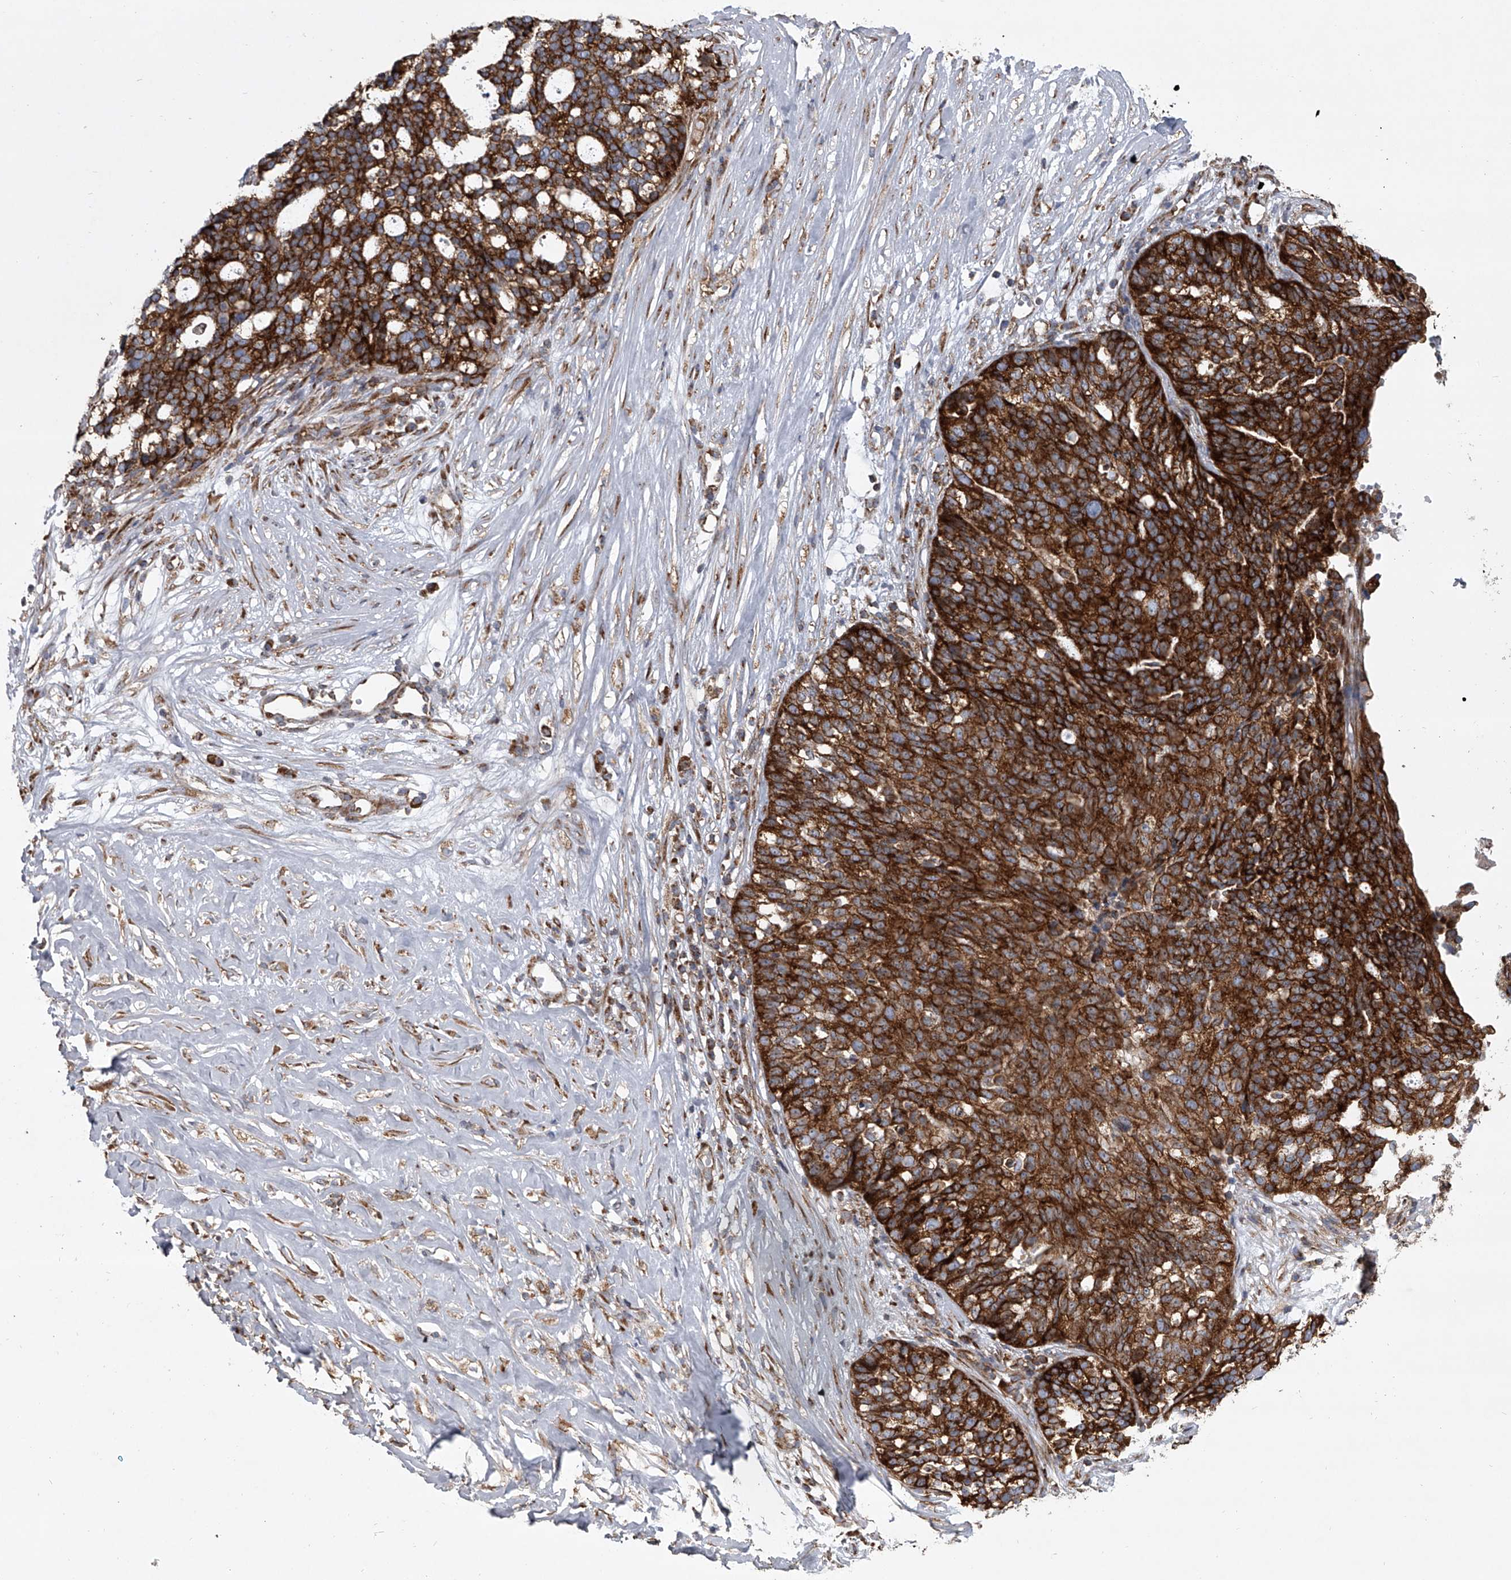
{"staining": {"intensity": "strong", "quantity": ">75%", "location": "cytoplasmic/membranous"}, "tissue": "ovarian cancer", "cell_type": "Tumor cells", "image_type": "cancer", "snomed": [{"axis": "morphology", "description": "Cystadenocarcinoma, serous, NOS"}, {"axis": "topography", "description": "Ovary"}], "caption": "An immunohistochemistry (IHC) histopathology image of neoplastic tissue is shown. Protein staining in brown shows strong cytoplasmic/membranous positivity in serous cystadenocarcinoma (ovarian) within tumor cells.", "gene": "ZC3H15", "patient": {"sex": "female", "age": 59}}